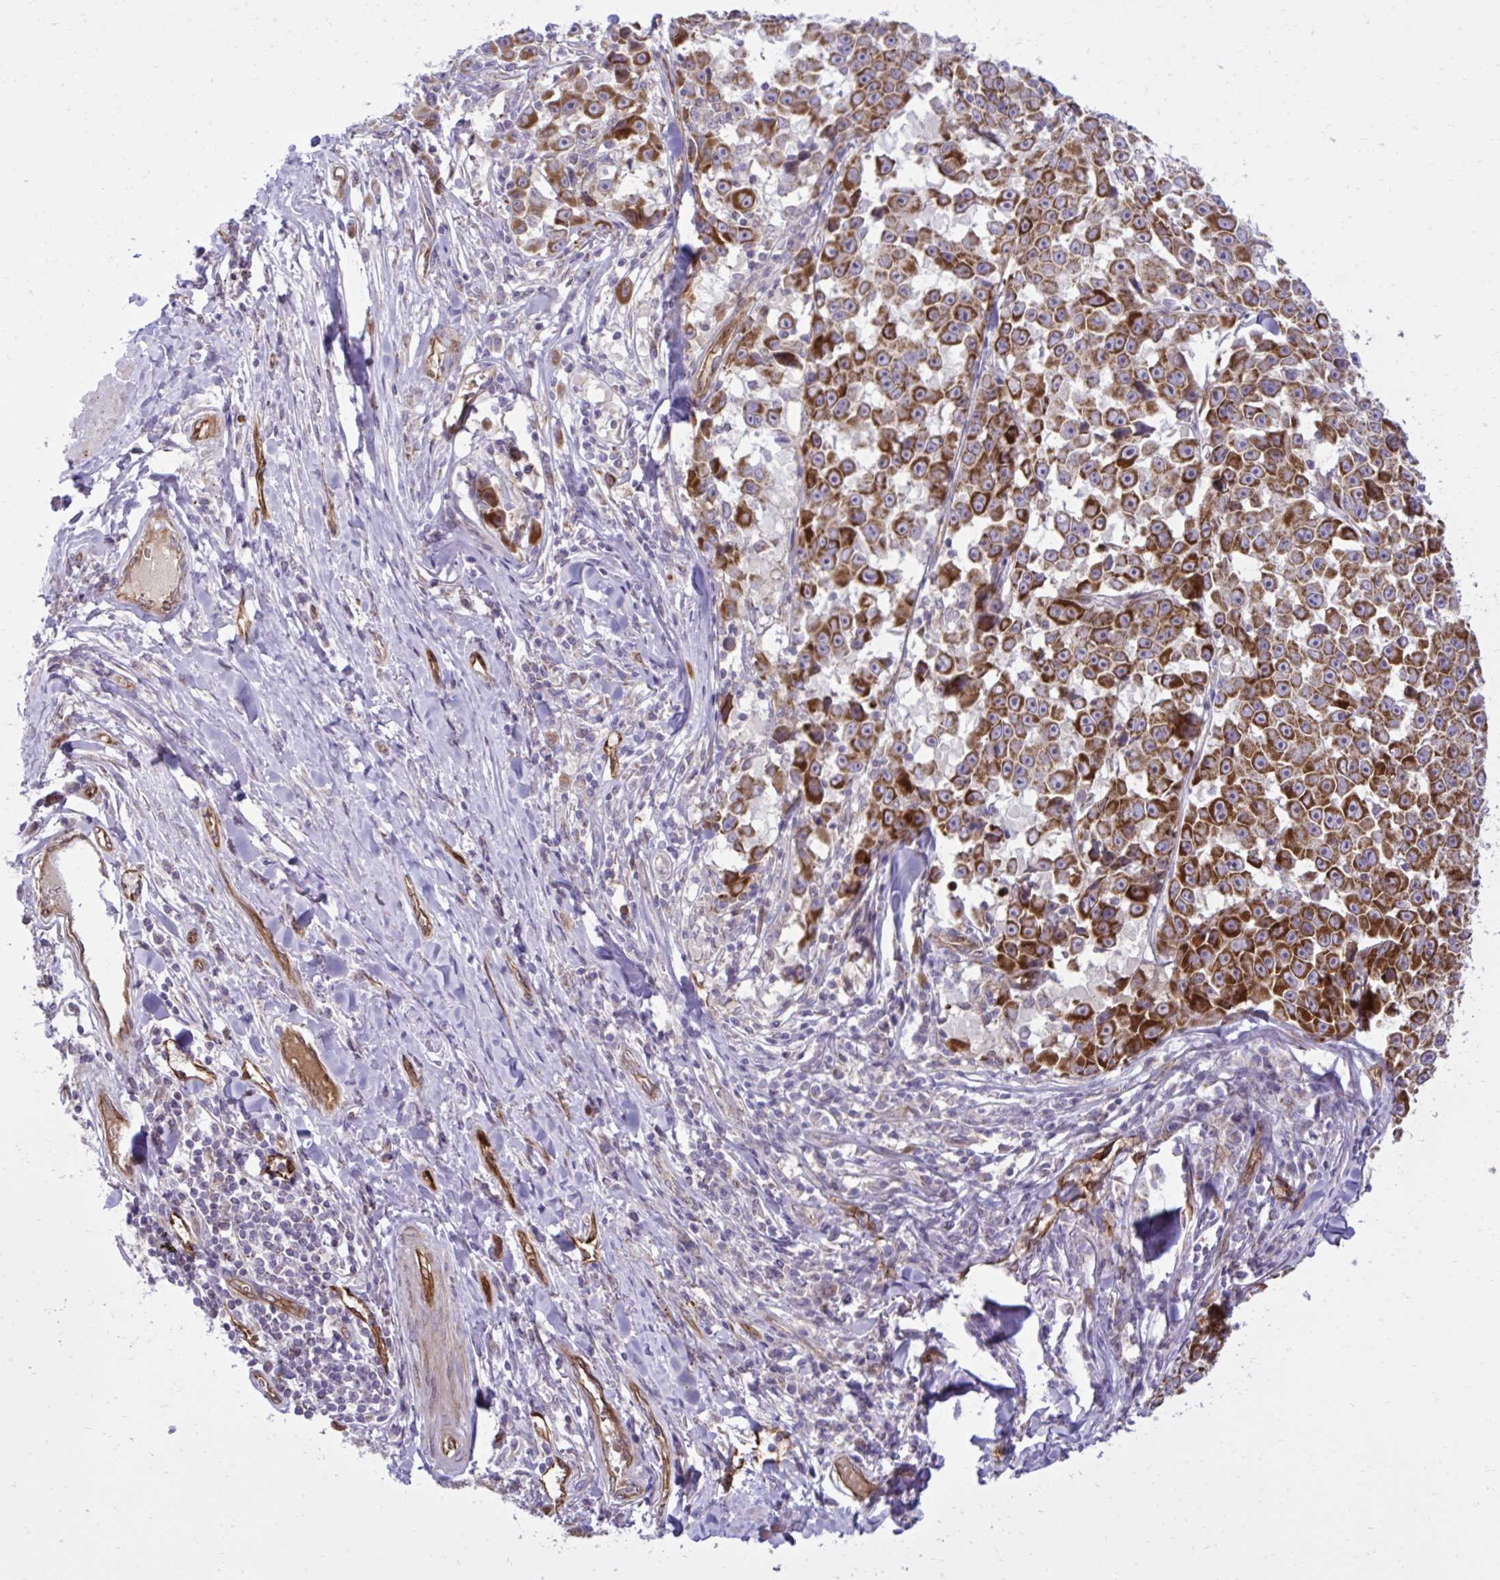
{"staining": {"intensity": "strong", "quantity": ">75%", "location": "cytoplasmic/membranous"}, "tissue": "melanoma", "cell_type": "Tumor cells", "image_type": "cancer", "snomed": [{"axis": "morphology", "description": "Malignant melanoma, NOS"}, {"axis": "topography", "description": "Skin"}], "caption": "IHC (DAB (3,3'-diaminobenzidine)) staining of malignant melanoma demonstrates strong cytoplasmic/membranous protein staining in about >75% of tumor cells.", "gene": "LIMS1", "patient": {"sex": "female", "age": 66}}